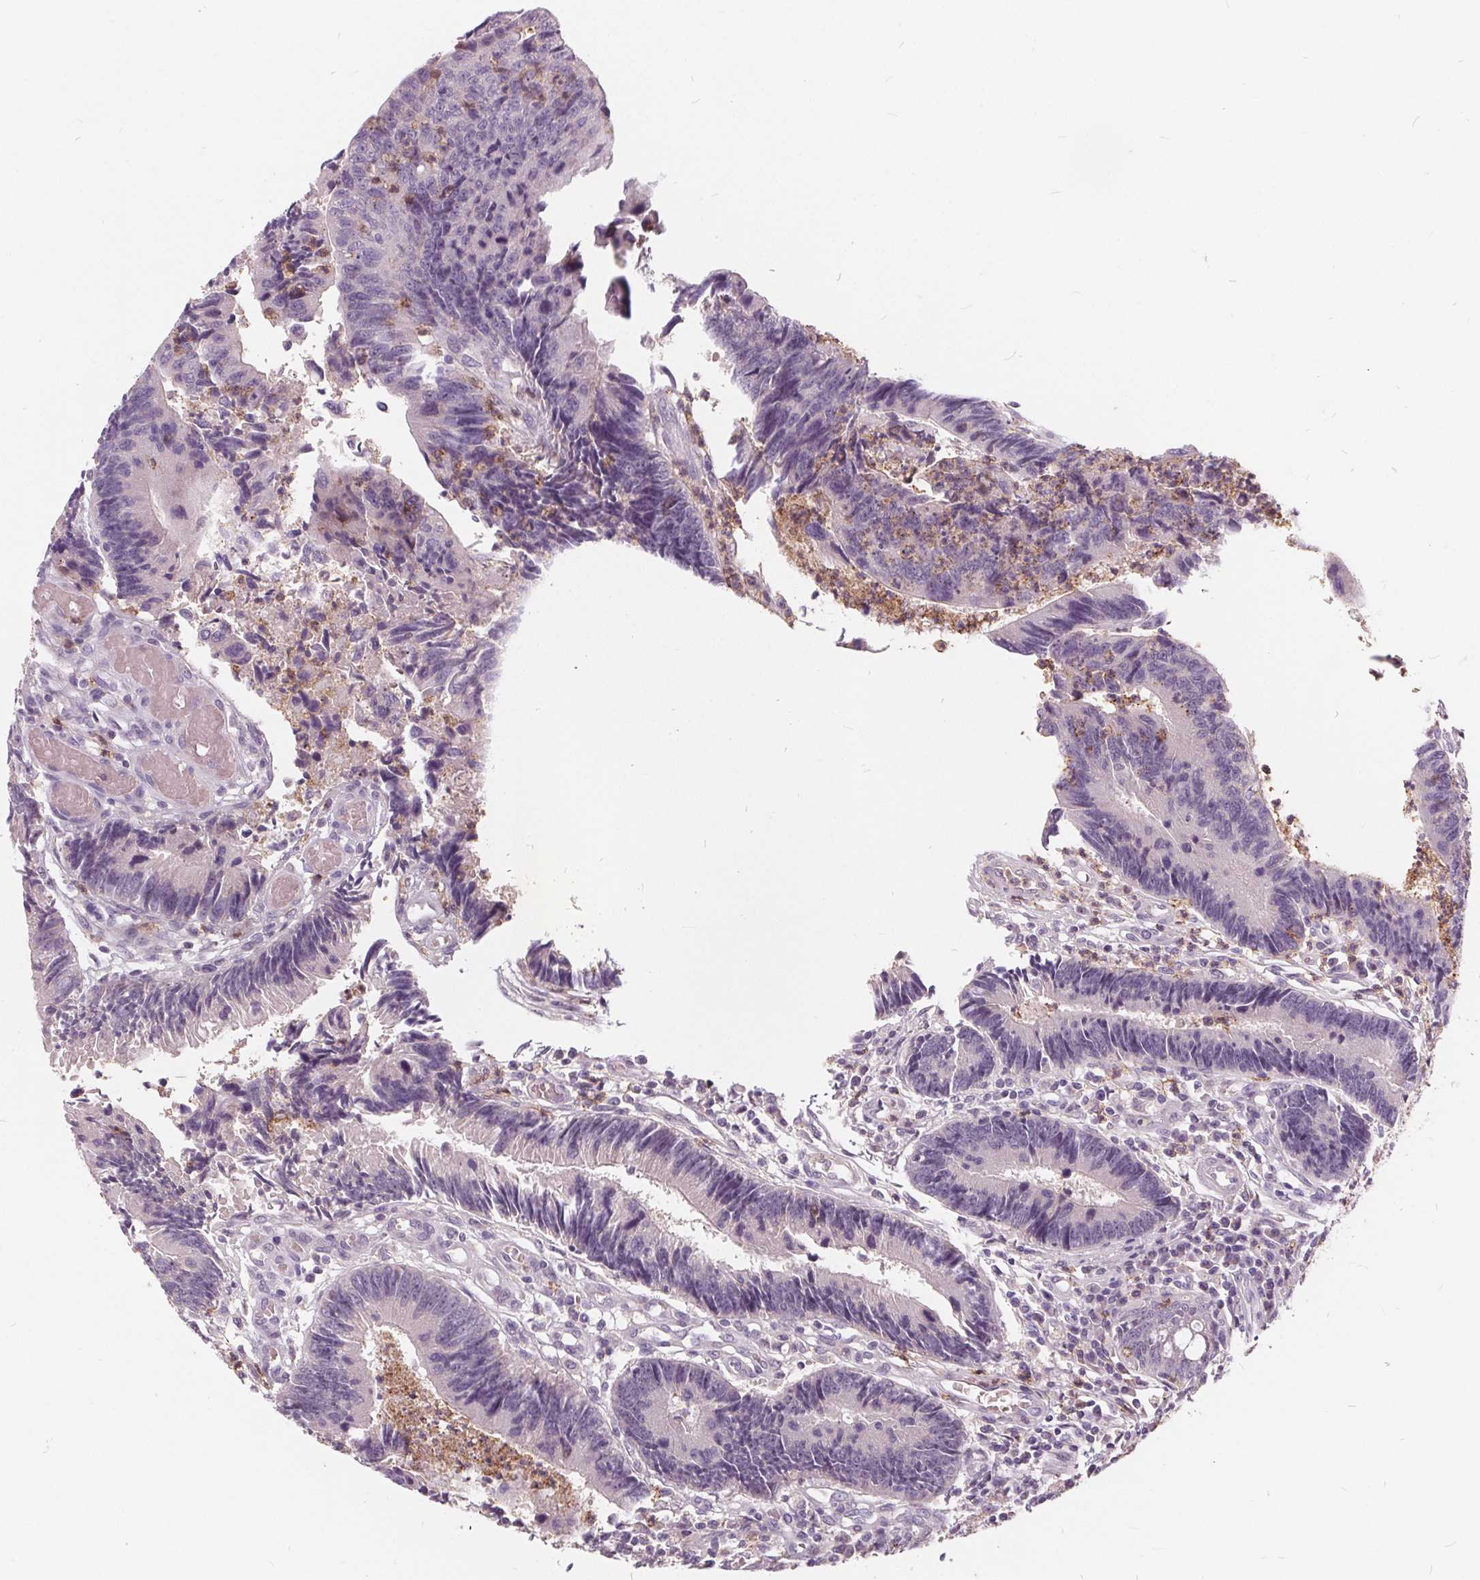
{"staining": {"intensity": "negative", "quantity": "none", "location": "none"}, "tissue": "colorectal cancer", "cell_type": "Tumor cells", "image_type": "cancer", "snomed": [{"axis": "morphology", "description": "Adenocarcinoma, NOS"}, {"axis": "topography", "description": "Colon"}], "caption": "There is no significant staining in tumor cells of colorectal cancer (adenocarcinoma).", "gene": "HAAO", "patient": {"sex": "female", "age": 67}}